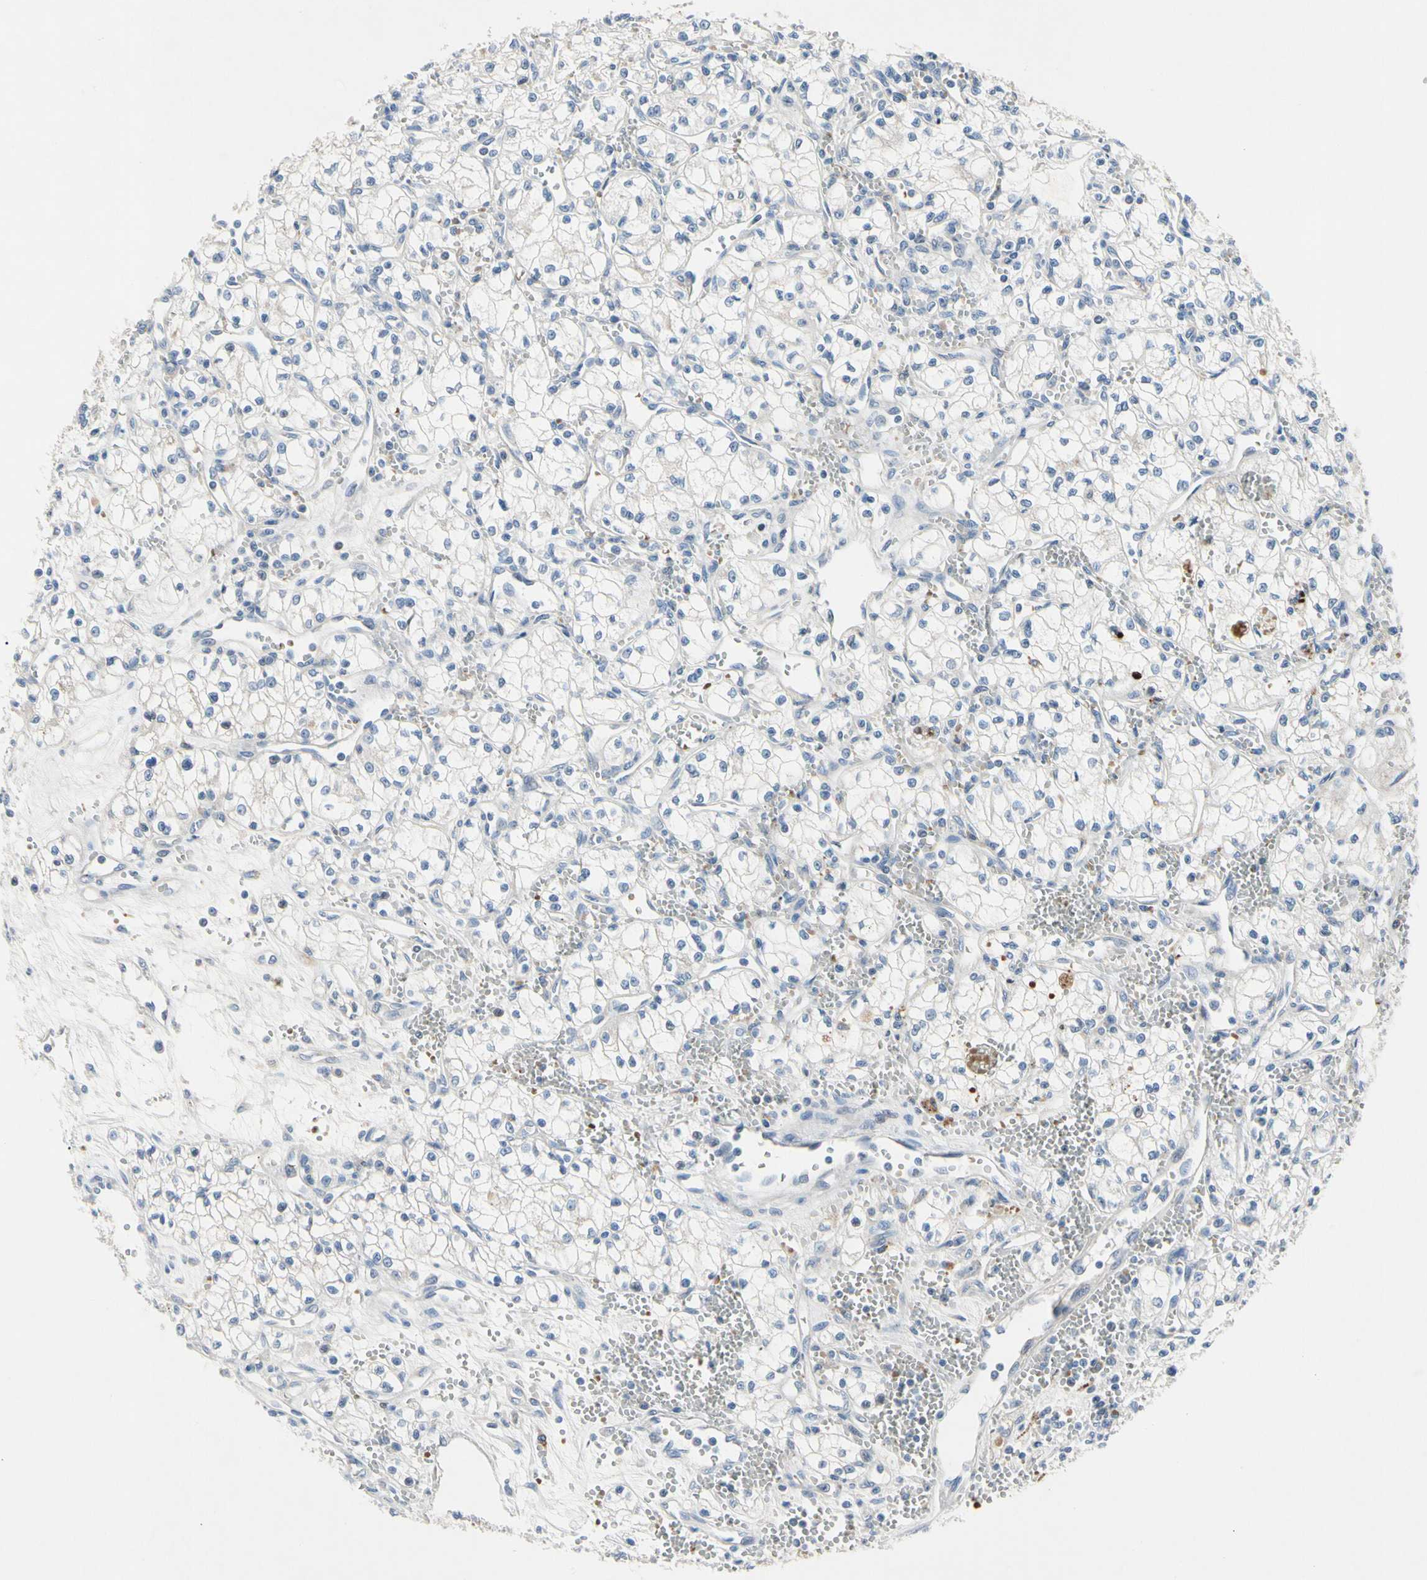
{"staining": {"intensity": "negative", "quantity": "none", "location": "none"}, "tissue": "renal cancer", "cell_type": "Tumor cells", "image_type": "cancer", "snomed": [{"axis": "morphology", "description": "Normal tissue, NOS"}, {"axis": "morphology", "description": "Adenocarcinoma, NOS"}, {"axis": "topography", "description": "Kidney"}], "caption": "Immunohistochemical staining of renal cancer displays no significant expression in tumor cells.", "gene": "RETSAT", "patient": {"sex": "male", "age": 59}}